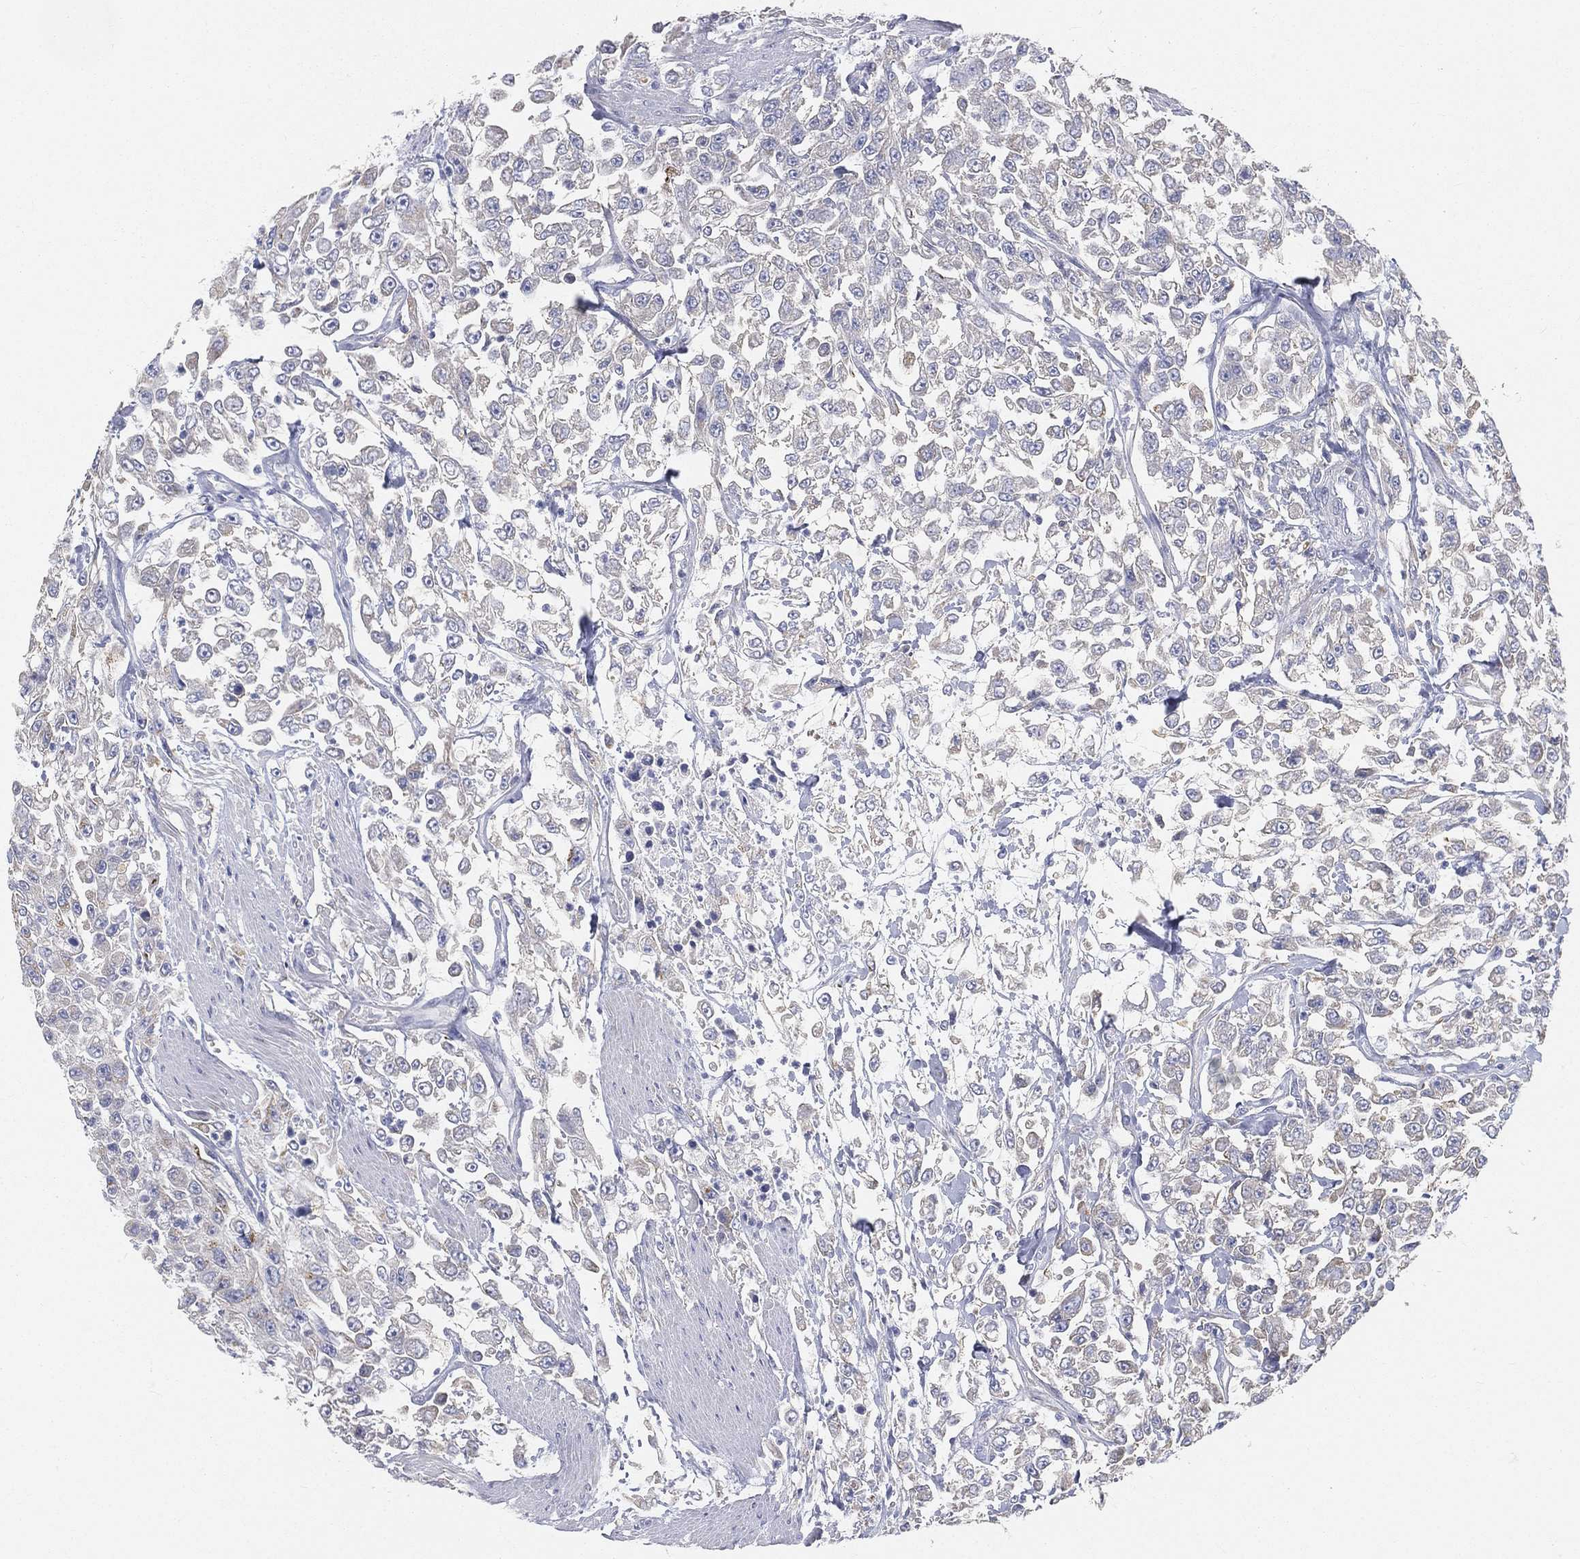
{"staining": {"intensity": "negative", "quantity": "none", "location": "none"}, "tissue": "urothelial cancer", "cell_type": "Tumor cells", "image_type": "cancer", "snomed": [{"axis": "morphology", "description": "Urothelial carcinoma, High grade"}, {"axis": "topography", "description": "Urinary bladder"}], "caption": "Tumor cells show no significant expression in urothelial cancer.", "gene": "TMEM25", "patient": {"sex": "male", "age": 46}}